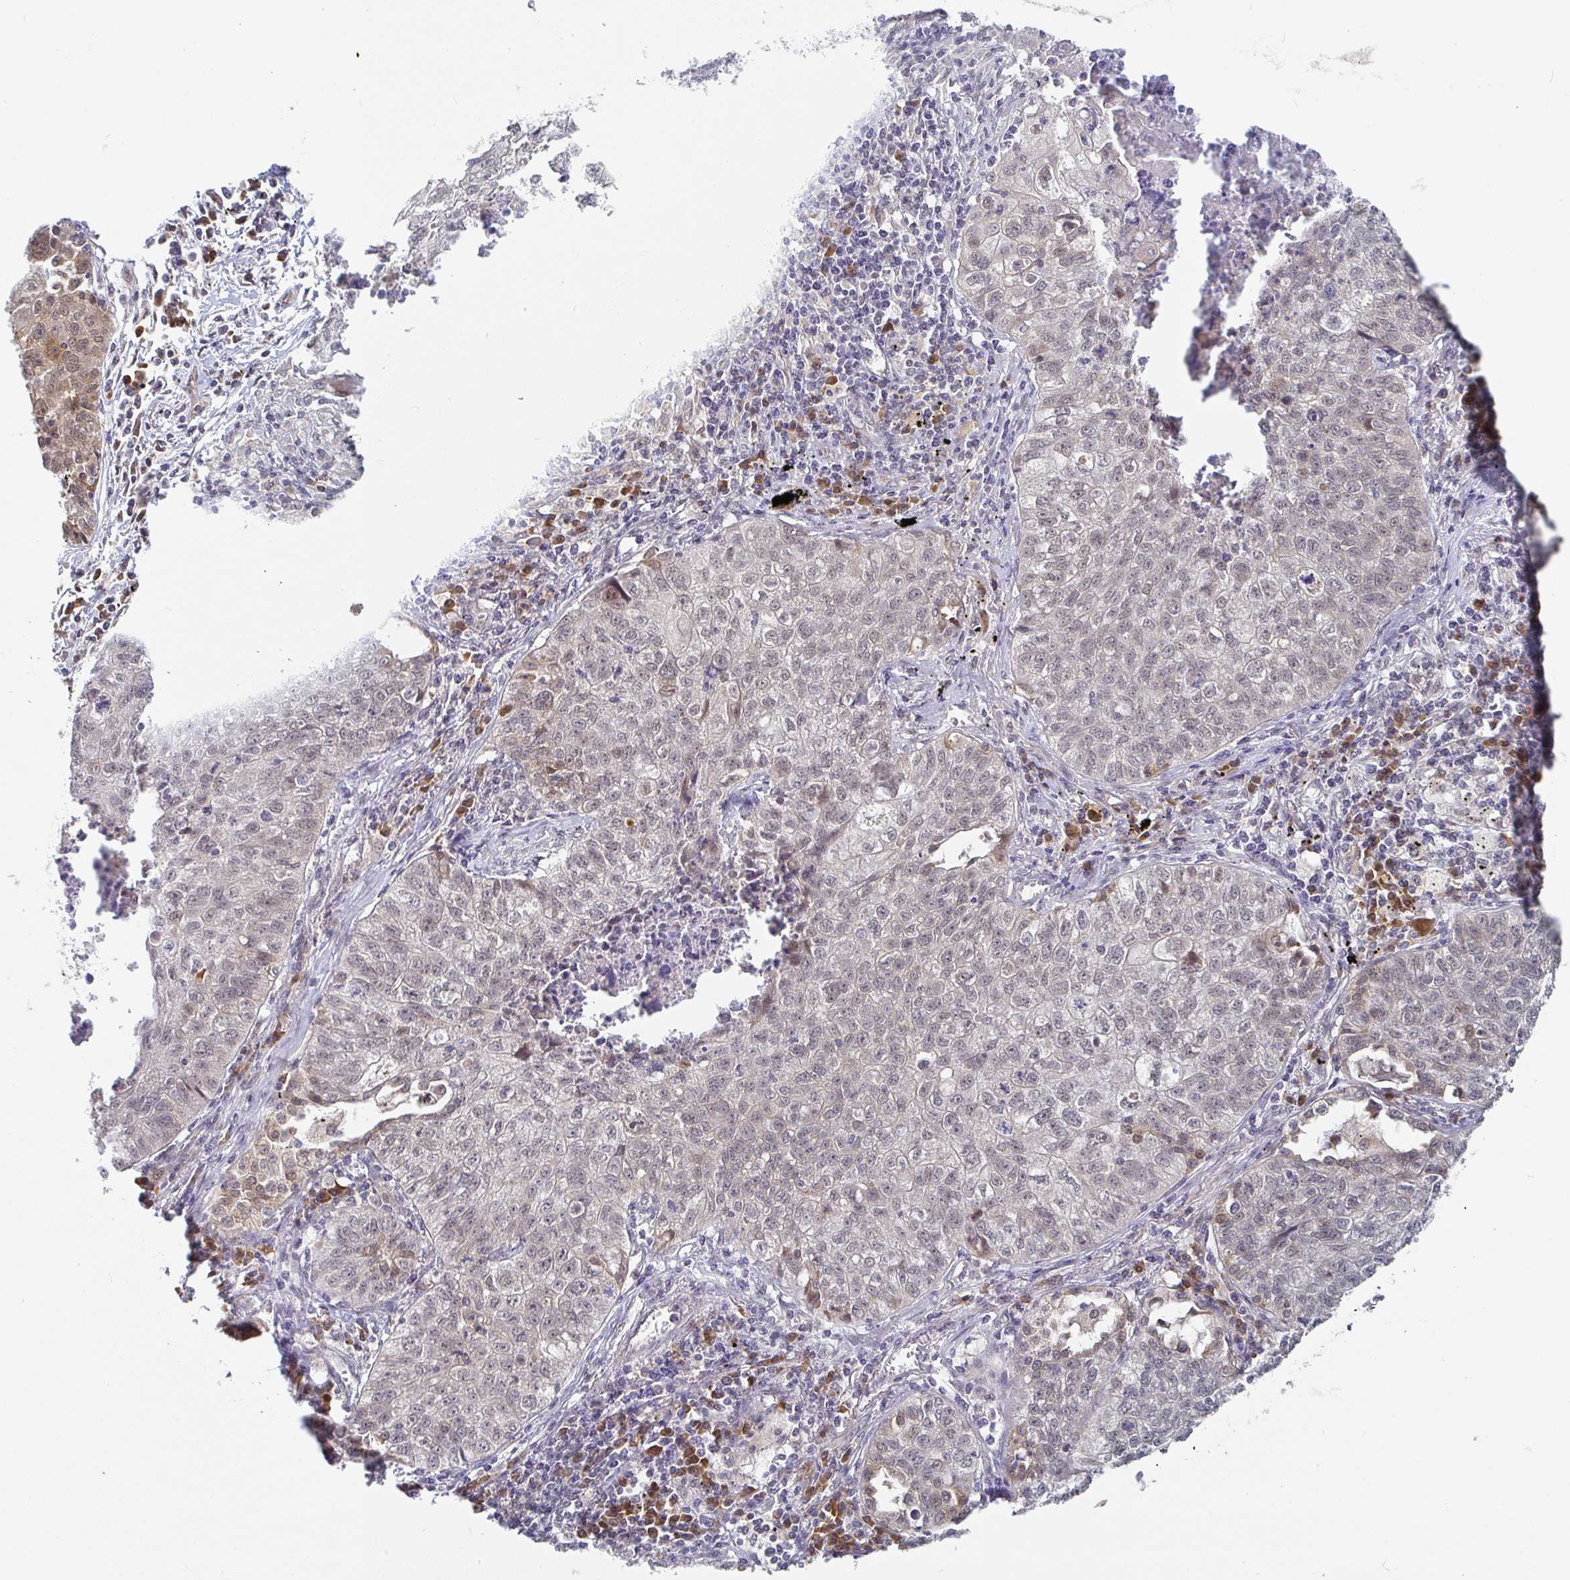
{"staining": {"intensity": "negative", "quantity": "none", "location": "none"}, "tissue": "lung cancer", "cell_type": "Tumor cells", "image_type": "cancer", "snomed": [{"axis": "morphology", "description": "Normal morphology"}, {"axis": "morphology", "description": "Aneuploidy"}, {"axis": "morphology", "description": "Squamous cell carcinoma, NOS"}, {"axis": "topography", "description": "Lymph node"}, {"axis": "topography", "description": "Lung"}], "caption": "IHC micrograph of lung cancer (aneuploidy) stained for a protein (brown), which displays no positivity in tumor cells.", "gene": "ALG1", "patient": {"sex": "female", "age": 76}}